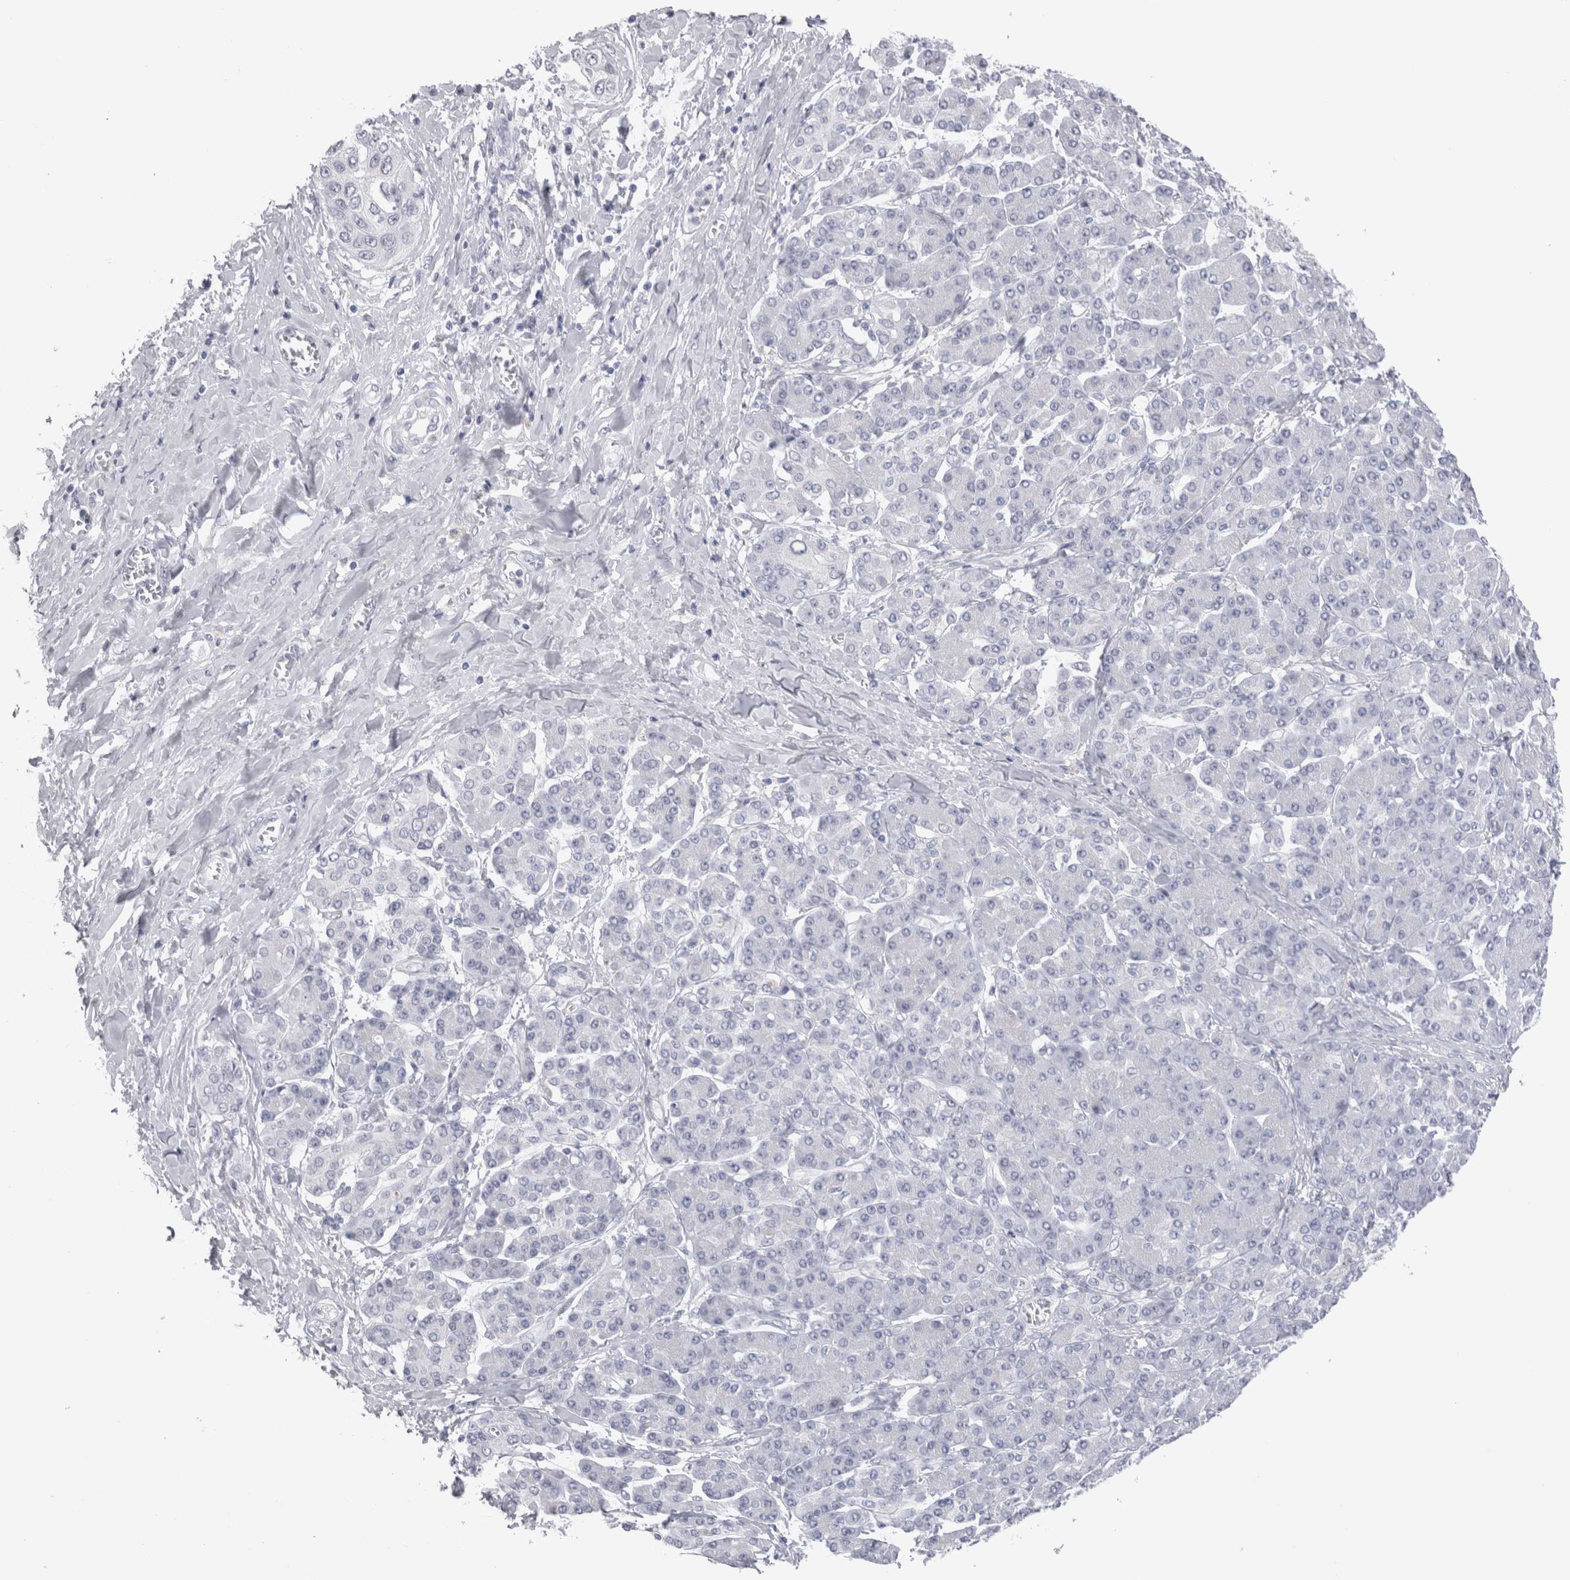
{"staining": {"intensity": "negative", "quantity": "none", "location": "none"}, "tissue": "pancreatic cancer", "cell_type": "Tumor cells", "image_type": "cancer", "snomed": [{"axis": "morphology", "description": "Adenocarcinoma, NOS"}, {"axis": "topography", "description": "Pancreas"}], "caption": "Protein analysis of adenocarcinoma (pancreatic) exhibits no significant positivity in tumor cells. (DAB (3,3'-diaminobenzidine) immunohistochemistry (IHC) visualized using brightfield microscopy, high magnification).", "gene": "SUCNR1", "patient": {"sex": "female", "age": 70}}